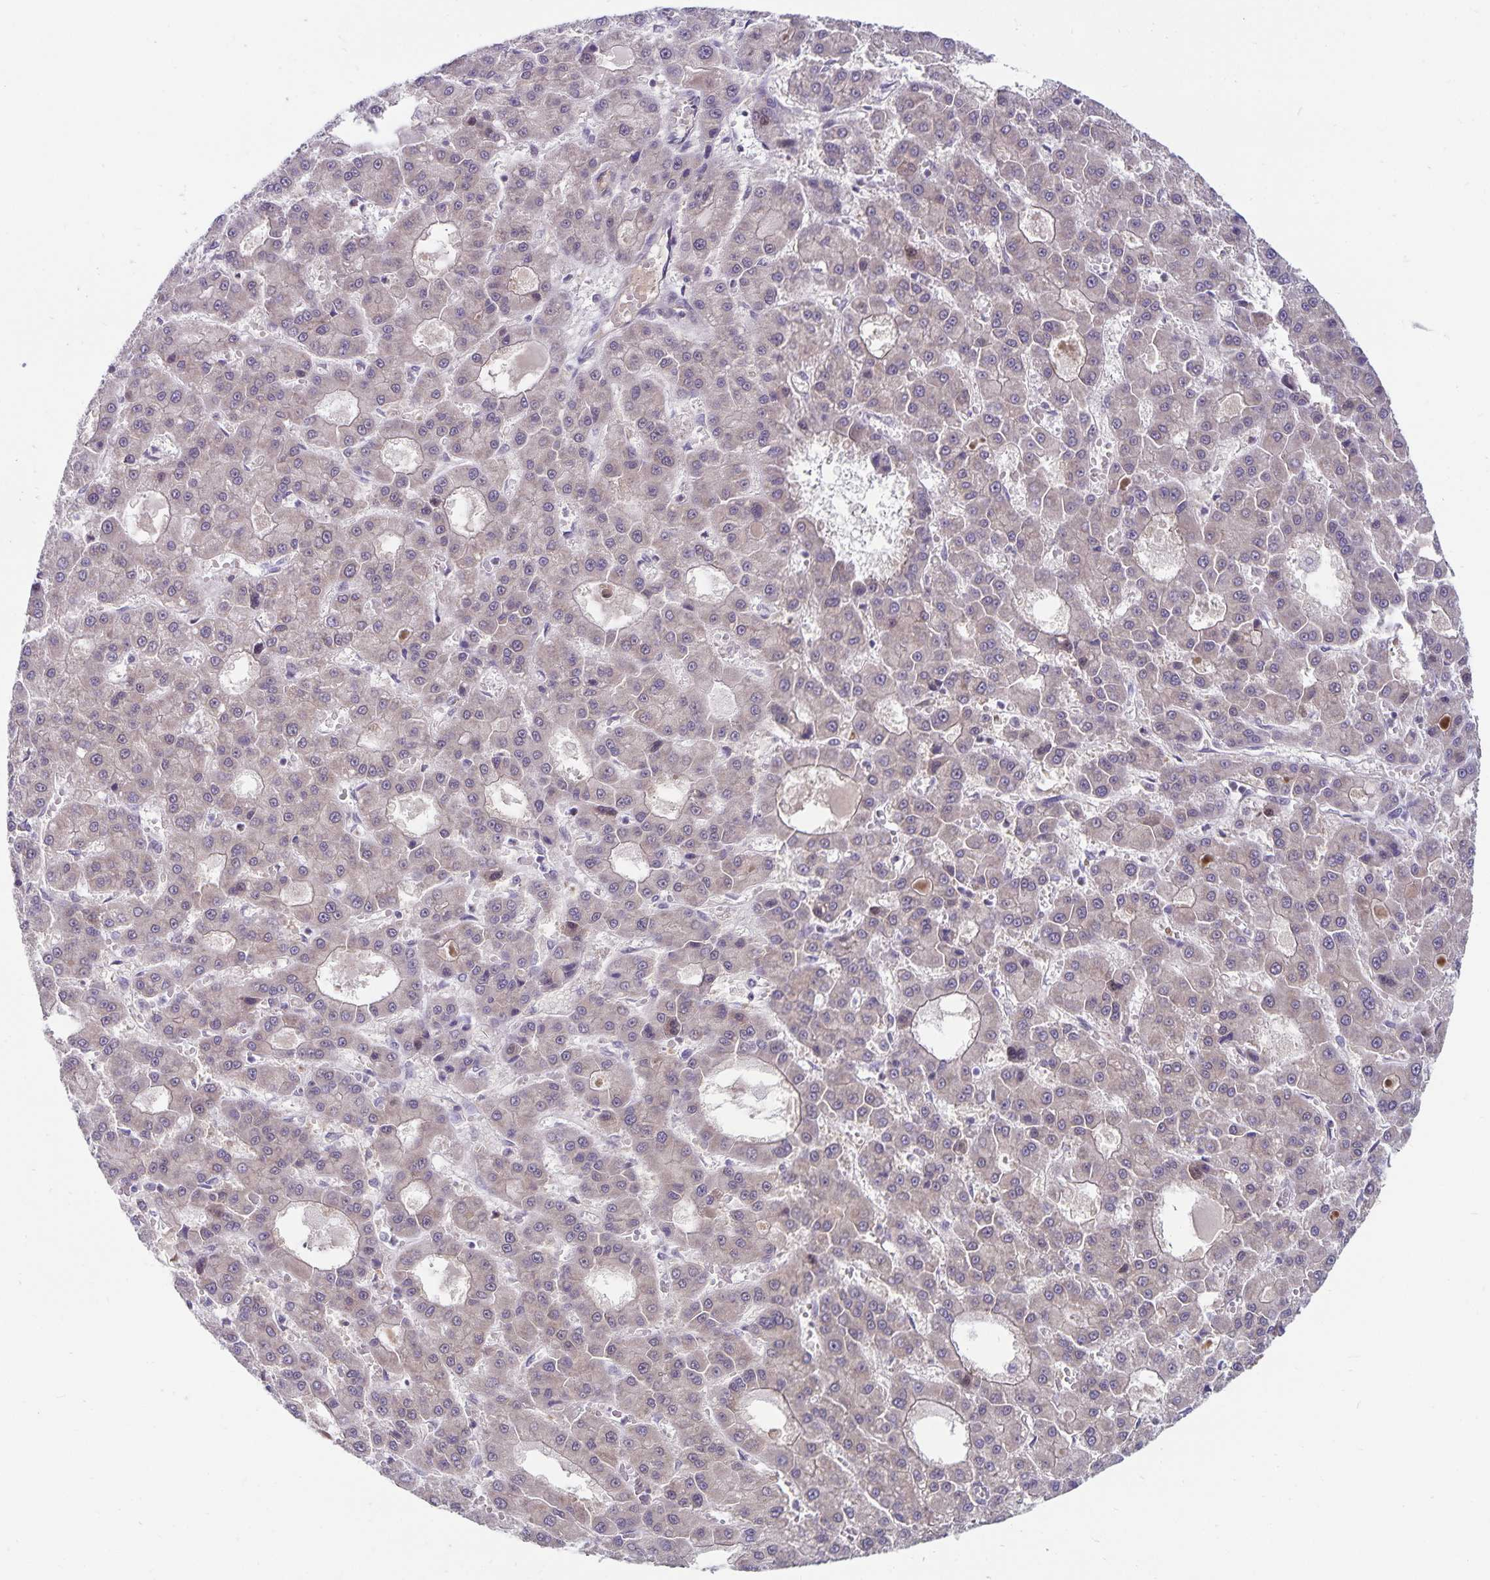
{"staining": {"intensity": "negative", "quantity": "none", "location": "none"}, "tissue": "liver cancer", "cell_type": "Tumor cells", "image_type": "cancer", "snomed": [{"axis": "morphology", "description": "Carcinoma, Hepatocellular, NOS"}, {"axis": "topography", "description": "Liver"}], "caption": "Immunohistochemistry histopathology image of neoplastic tissue: human liver cancer stained with DAB (3,3'-diaminobenzidine) displays no significant protein staining in tumor cells.", "gene": "EXOC6B", "patient": {"sex": "male", "age": 70}}